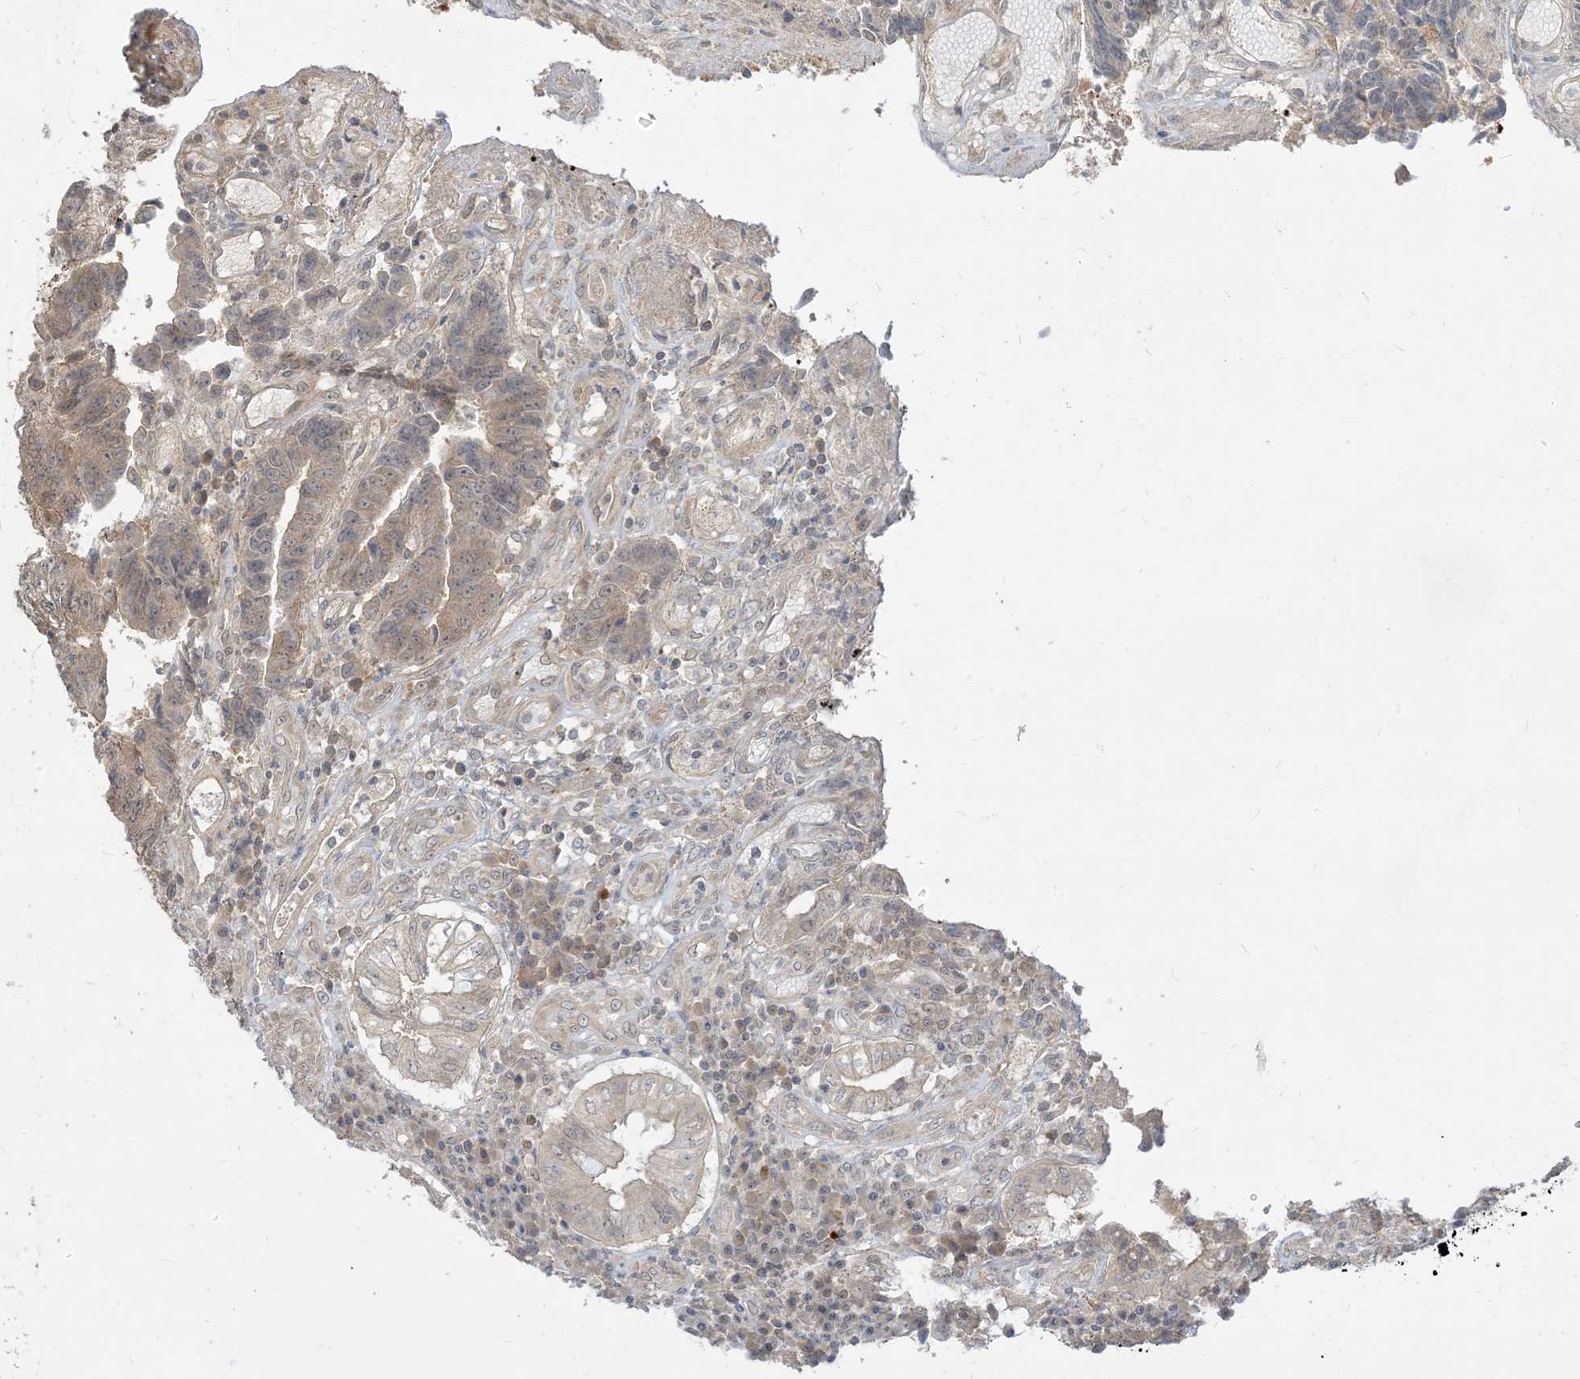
{"staining": {"intensity": "weak", "quantity": "<25%", "location": "cytoplasmic/membranous"}, "tissue": "colorectal cancer", "cell_type": "Tumor cells", "image_type": "cancer", "snomed": [{"axis": "morphology", "description": "Adenocarcinoma, NOS"}, {"axis": "topography", "description": "Rectum"}], "caption": "Histopathology image shows no significant protein positivity in tumor cells of colorectal adenocarcinoma.", "gene": "TBCC", "patient": {"sex": "male", "age": 84}}